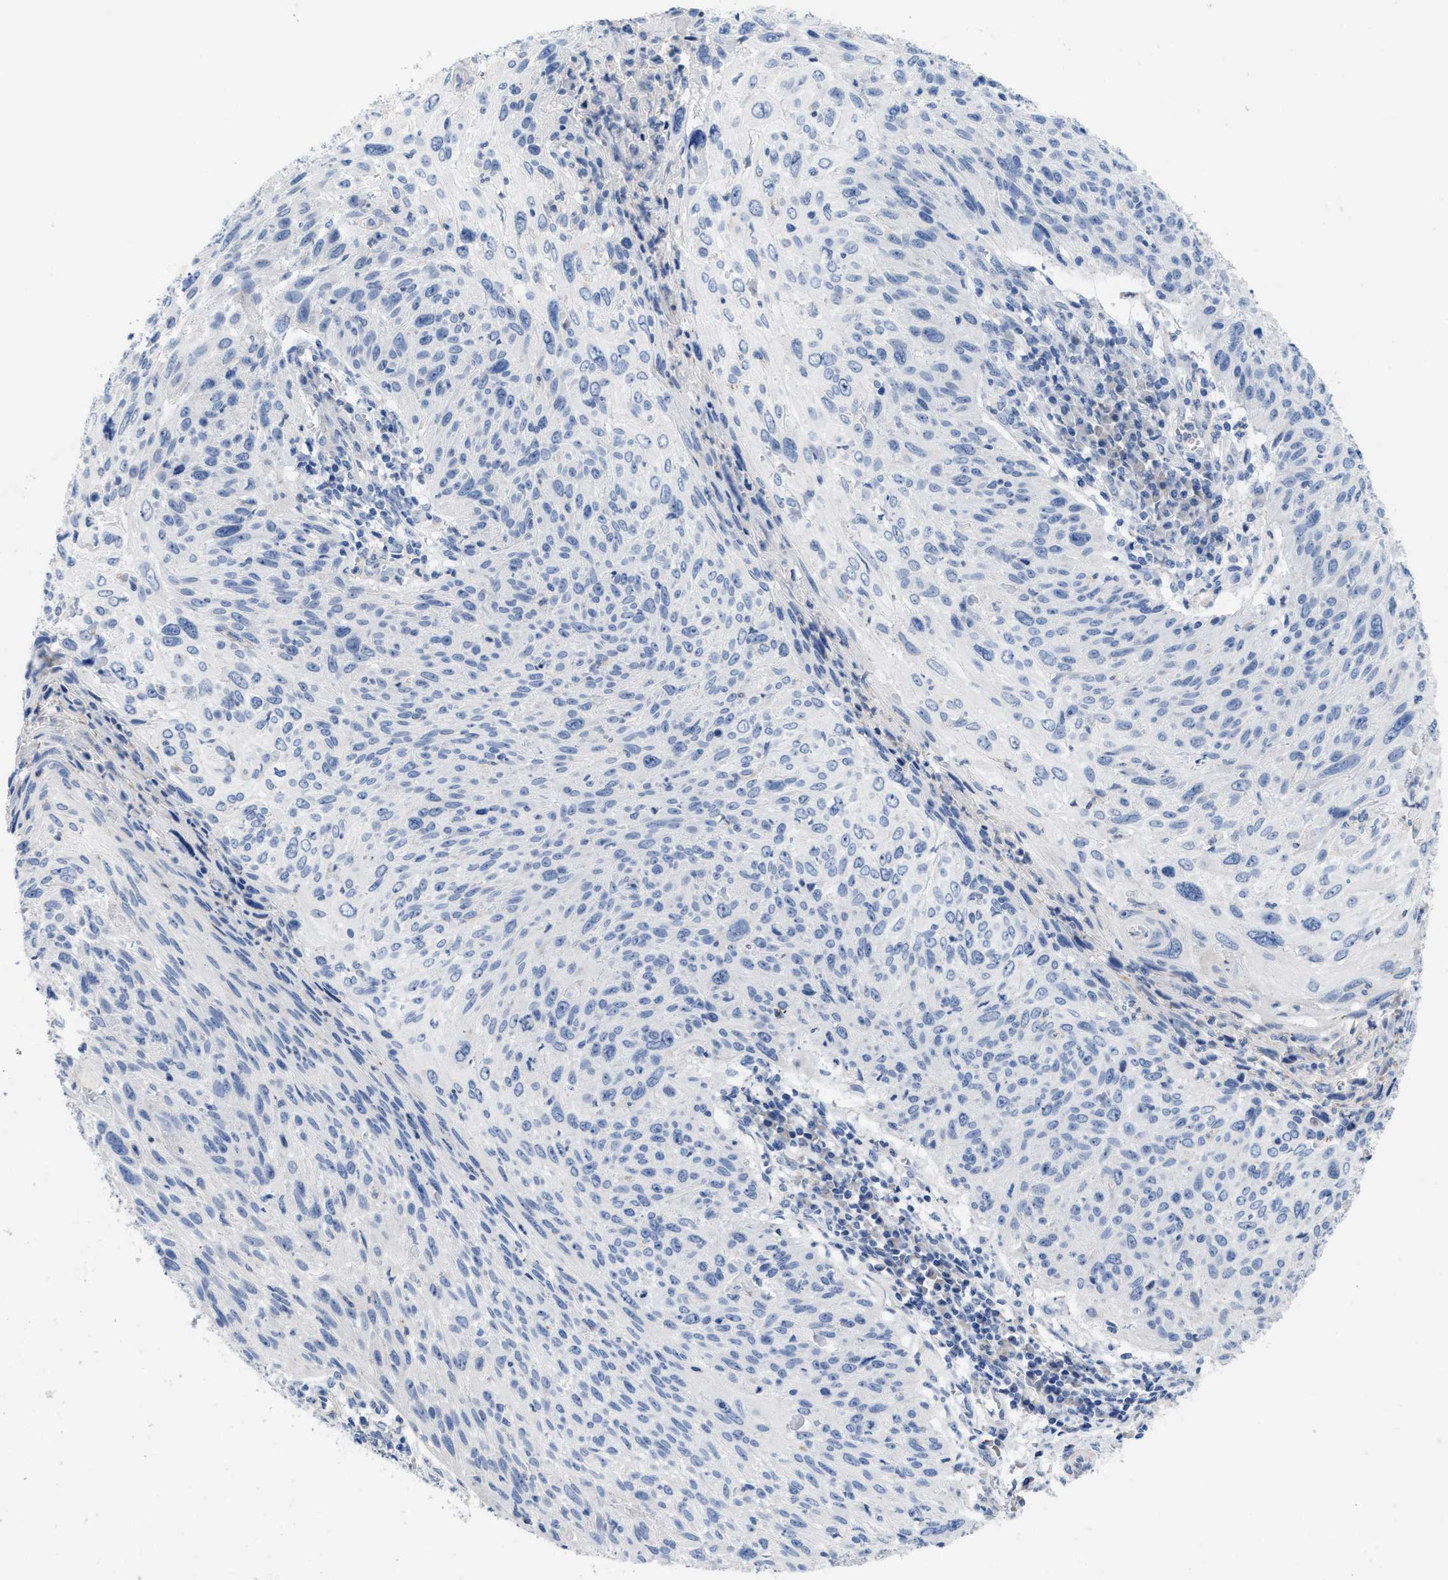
{"staining": {"intensity": "negative", "quantity": "none", "location": "none"}, "tissue": "cervical cancer", "cell_type": "Tumor cells", "image_type": "cancer", "snomed": [{"axis": "morphology", "description": "Squamous cell carcinoma, NOS"}, {"axis": "topography", "description": "Cervix"}], "caption": "Protein analysis of squamous cell carcinoma (cervical) exhibits no significant expression in tumor cells.", "gene": "CPA2", "patient": {"sex": "female", "age": 51}}